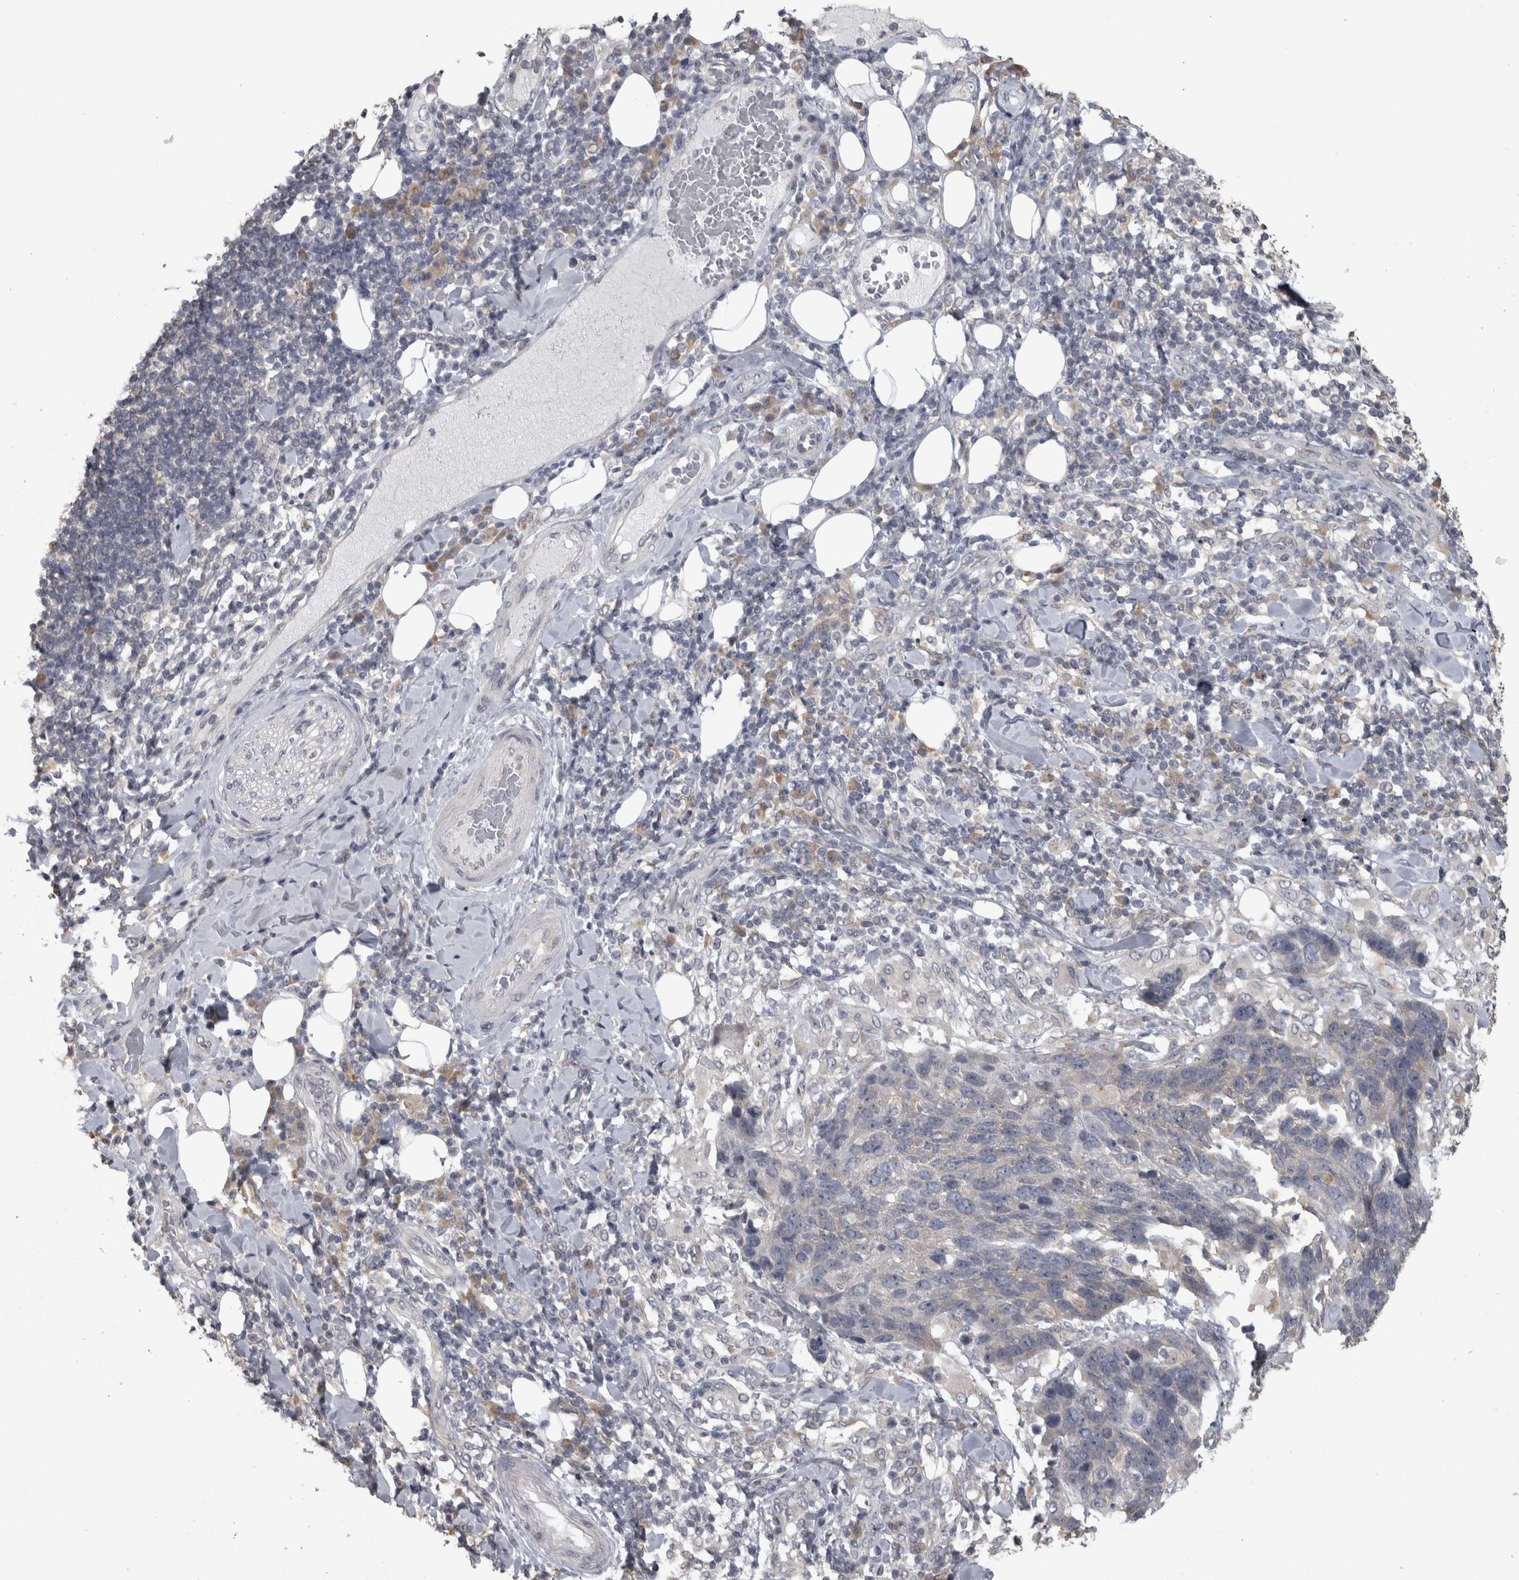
{"staining": {"intensity": "negative", "quantity": "none", "location": "none"}, "tissue": "lung cancer", "cell_type": "Tumor cells", "image_type": "cancer", "snomed": [{"axis": "morphology", "description": "Squamous cell carcinoma, NOS"}, {"axis": "topography", "description": "Lung"}], "caption": "The immunohistochemistry (IHC) micrograph has no significant positivity in tumor cells of squamous cell carcinoma (lung) tissue.", "gene": "RAB29", "patient": {"sex": "male", "age": 66}}